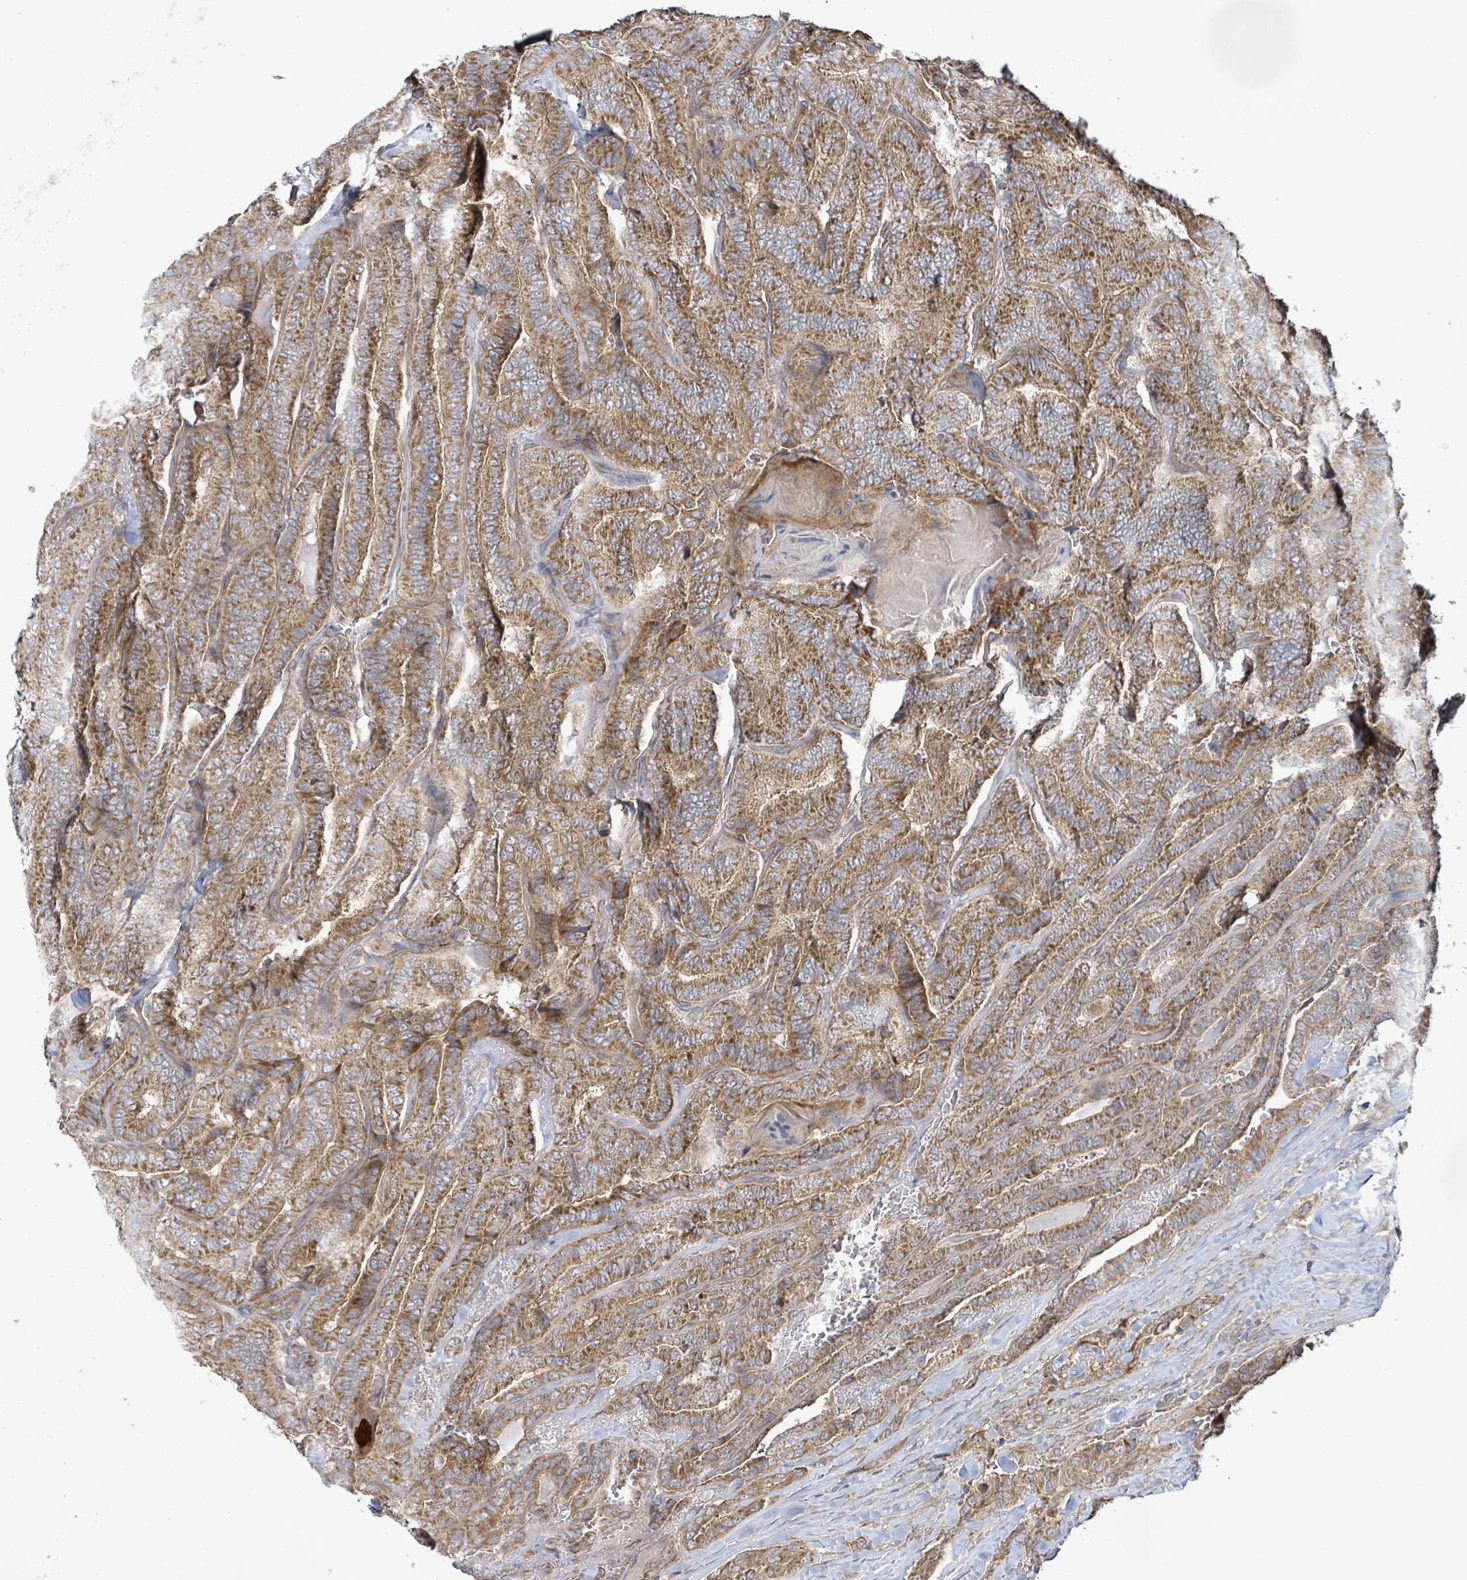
{"staining": {"intensity": "moderate", "quantity": ">75%", "location": "cytoplasmic/membranous"}, "tissue": "thyroid cancer", "cell_type": "Tumor cells", "image_type": "cancer", "snomed": [{"axis": "morphology", "description": "Papillary adenocarcinoma, NOS"}, {"axis": "topography", "description": "Thyroid gland"}], "caption": "Papillary adenocarcinoma (thyroid) stained with DAB immunohistochemistry shows medium levels of moderate cytoplasmic/membranous positivity in about >75% of tumor cells. (DAB (3,3'-diaminobenzidine) = brown stain, brightfield microscopy at high magnification).", "gene": "KBTBD11", "patient": {"sex": "male", "age": 61}}